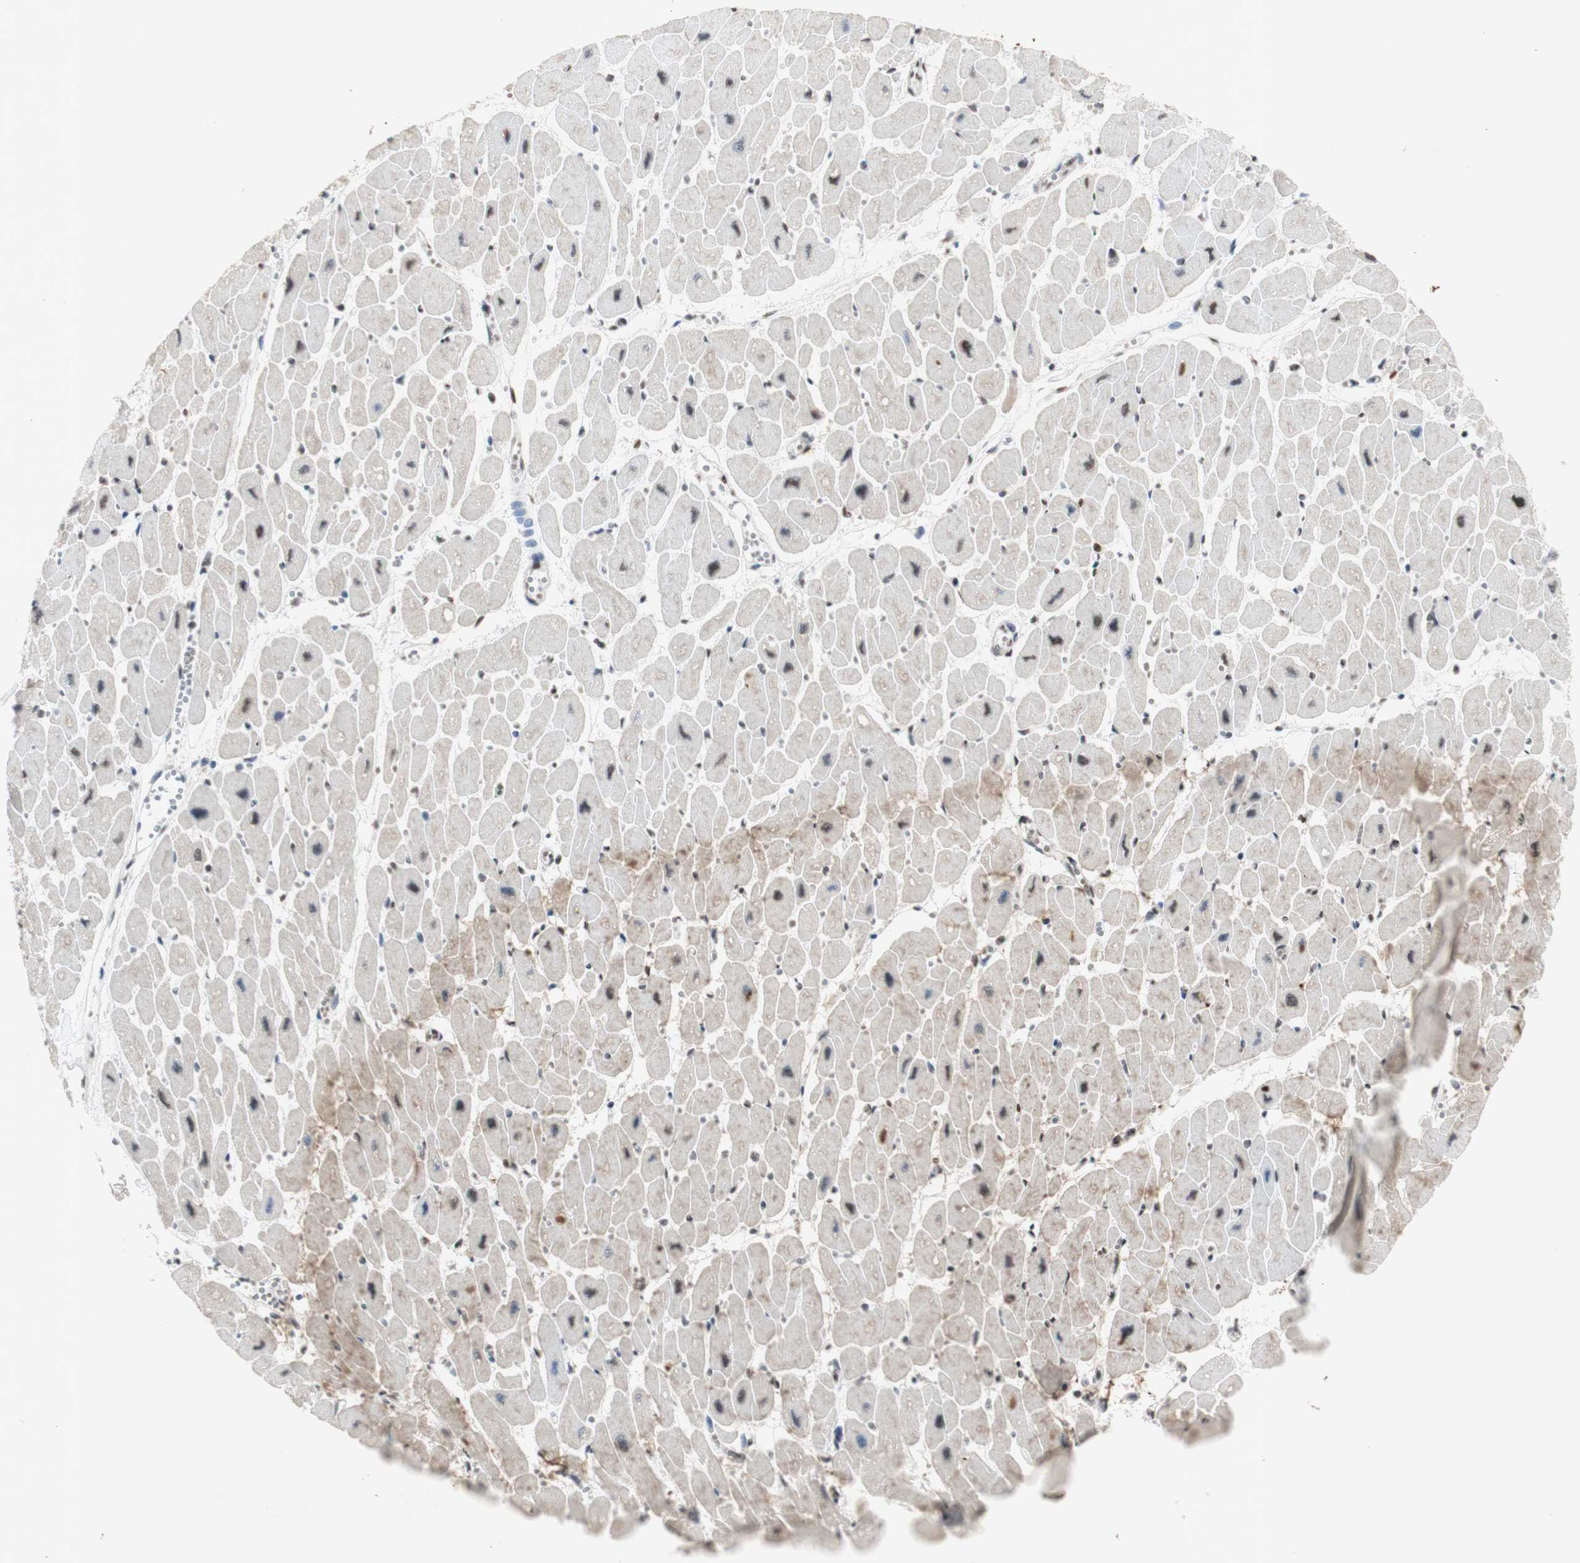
{"staining": {"intensity": "moderate", "quantity": "25%-75%", "location": "nuclear"}, "tissue": "heart muscle", "cell_type": "Cardiomyocytes", "image_type": "normal", "snomed": [{"axis": "morphology", "description": "Normal tissue, NOS"}, {"axis": "topography", "description": "Heart"}], "caption": "A brown stain shows moderate nuclear positivity of a protein in cardiomyocytes of unremarkable human heart muscle.", "gene": "SNRPB", "patient": {"sex": "female", "age": 54}}